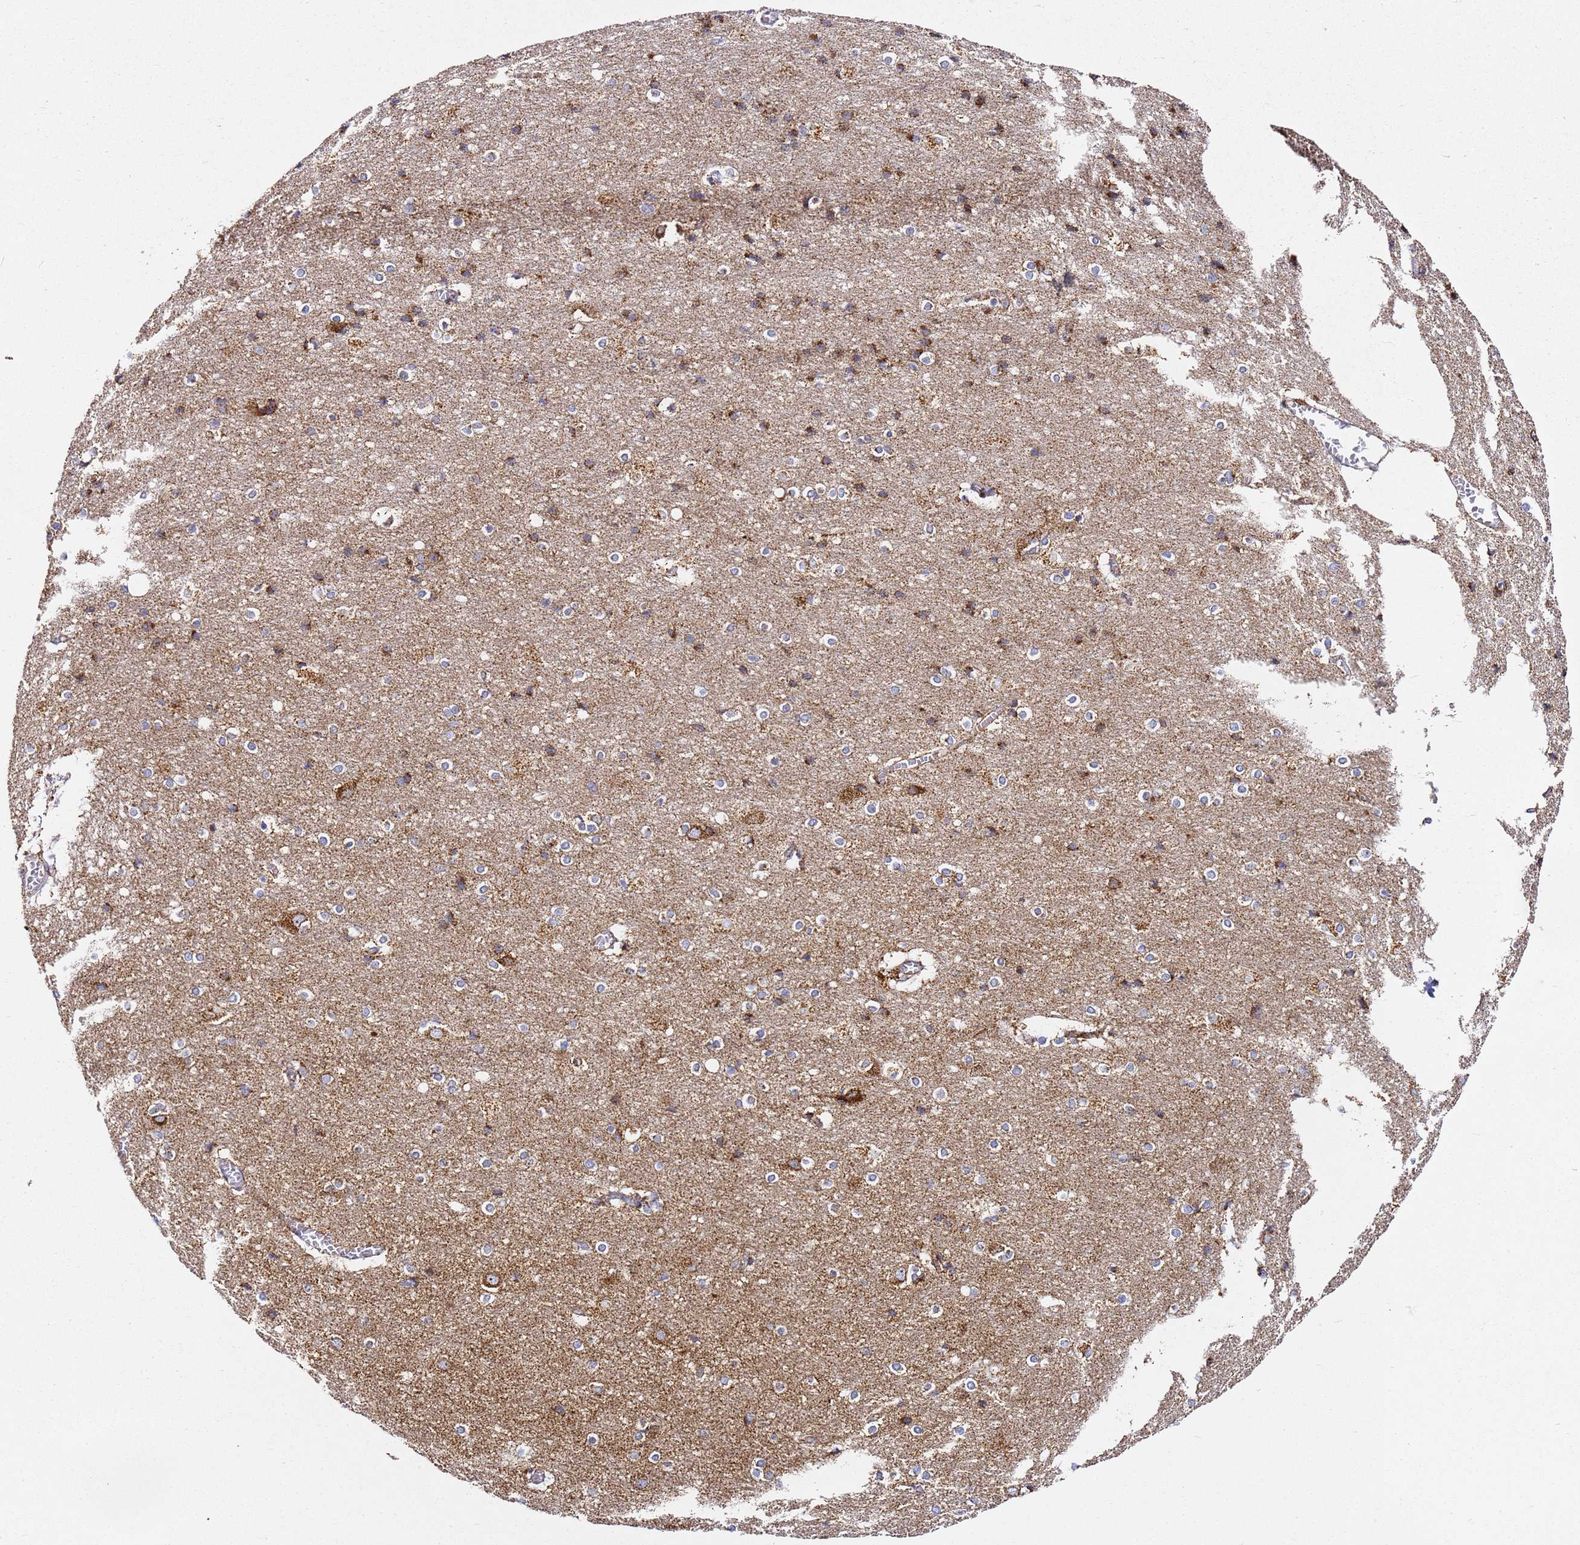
{"staining": {"intensity": "moderate", "quantity": ">75%", "location": "cytoplasmic/membranous"}, "tissue": "cerebral cortex", "cell_type": "Endothelial cells", "image_type": "normal", "snomed": [{"axis": "morphology", "description": "Normal tissue, NOS"}, {"axis": "topography", "description": "Cerebral cortex"}], "caption": "Brown immunohistochemical staining in unremarkable human cerebral cortex reveals moderate cytoplasmic/membranous staining in about >75% of endothelial cells. The staining is performed using DAB brown chromogen to label protein expression. The nuclei are counter-stained blue using hematoxylin.", "gene": "NDUFA3", "patient": {"sex": "male", "age": 54}}